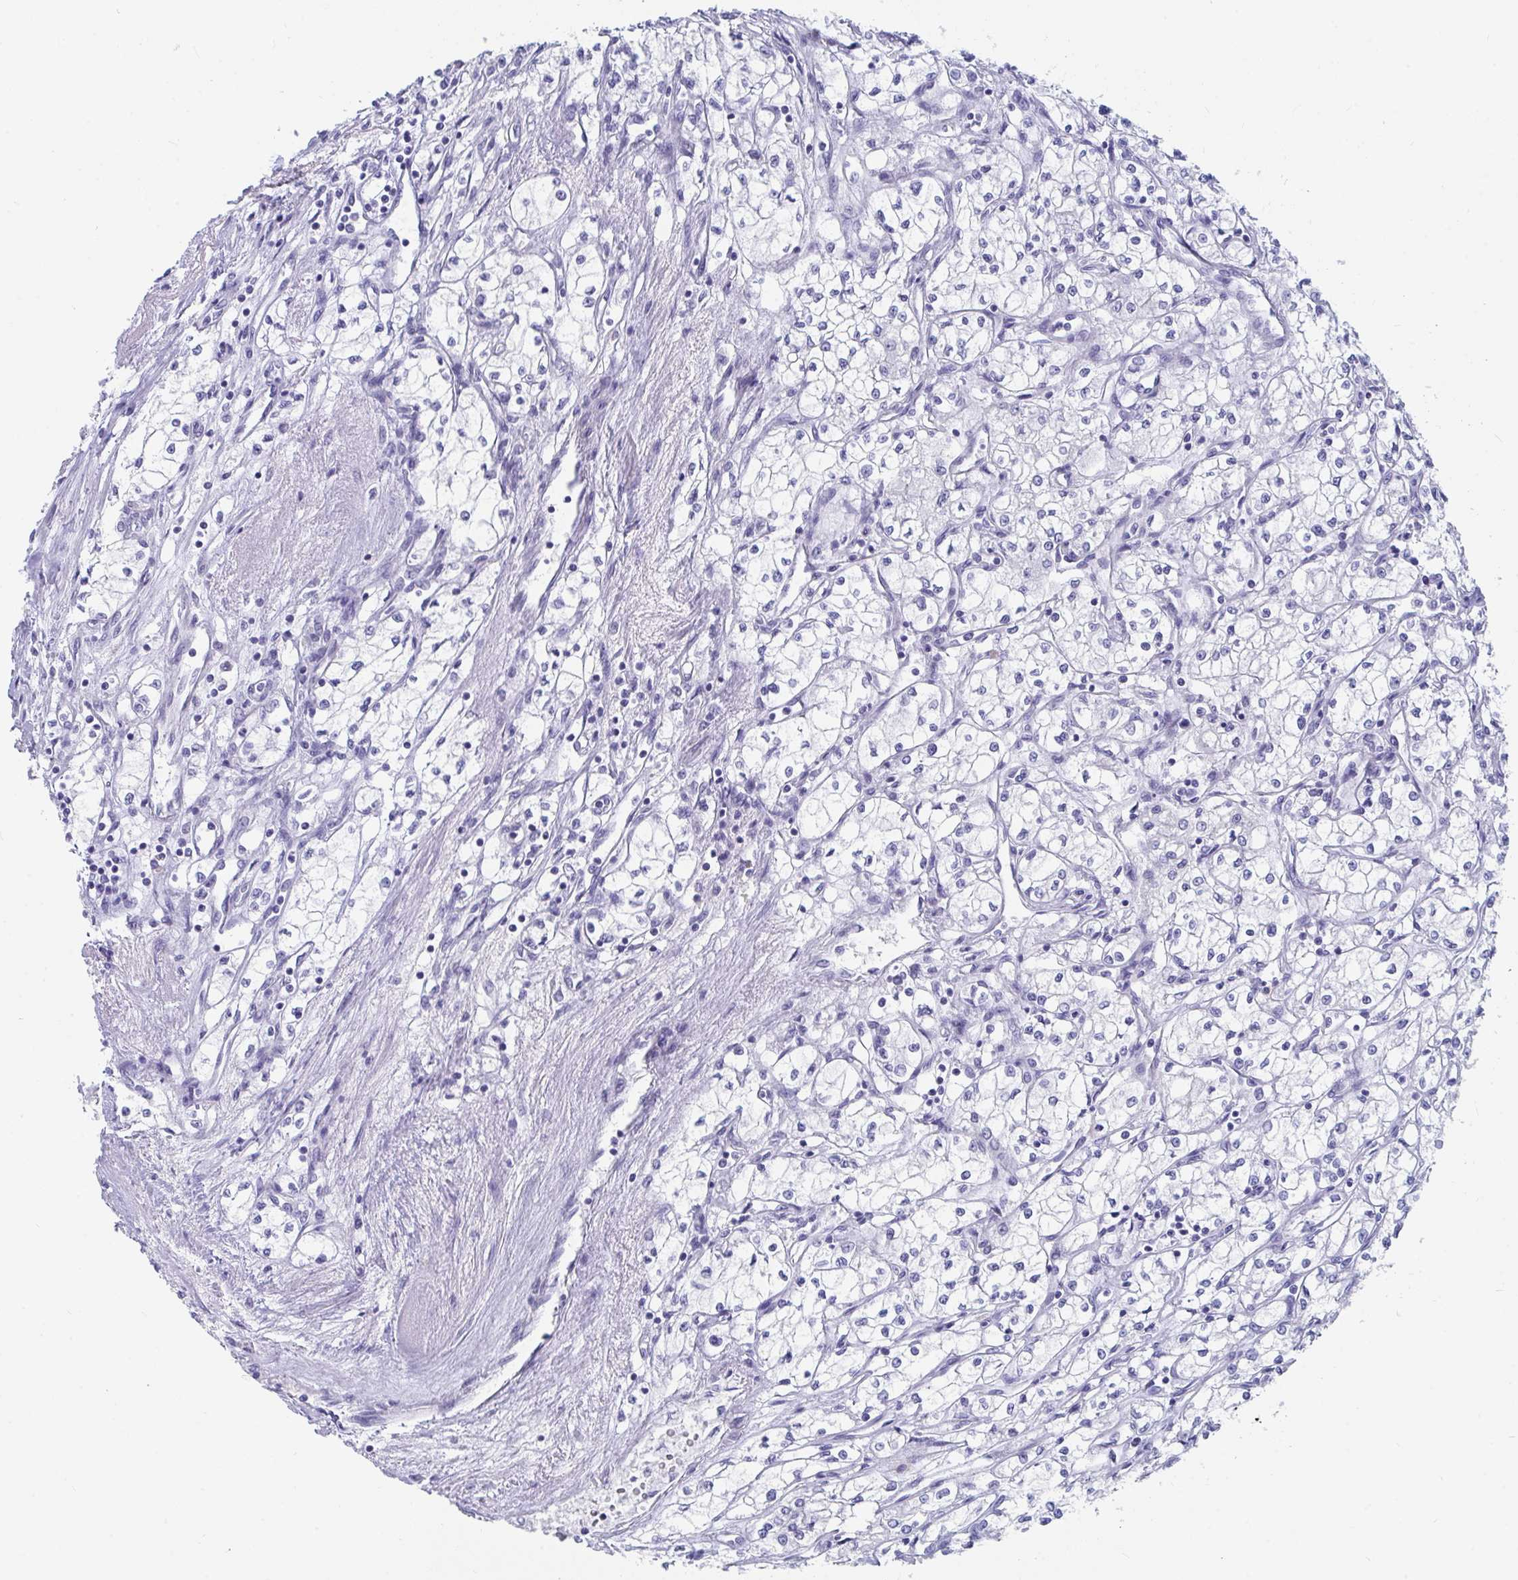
{"staining": {"intensity": "negative", "quantity": "none", "location": "none"}, "tissue": "renal cancer", "cell_type": "Tumor cells", "image_type": "cancer", "snomed": [{"axis": "morphology", "description": "Adenocarcinoma, NOS"}, {"axis": "topography", "description": "Kidney"}], "caption": "High magnification brightfield microscopy of adenocarcinoma (renal) stained with DAB (brown) and counterstained with hematoxylin (blue): tumor cells show no significant positivity.", "gene": "DAOA", "patient": {"sex": "male", "age": 59}}